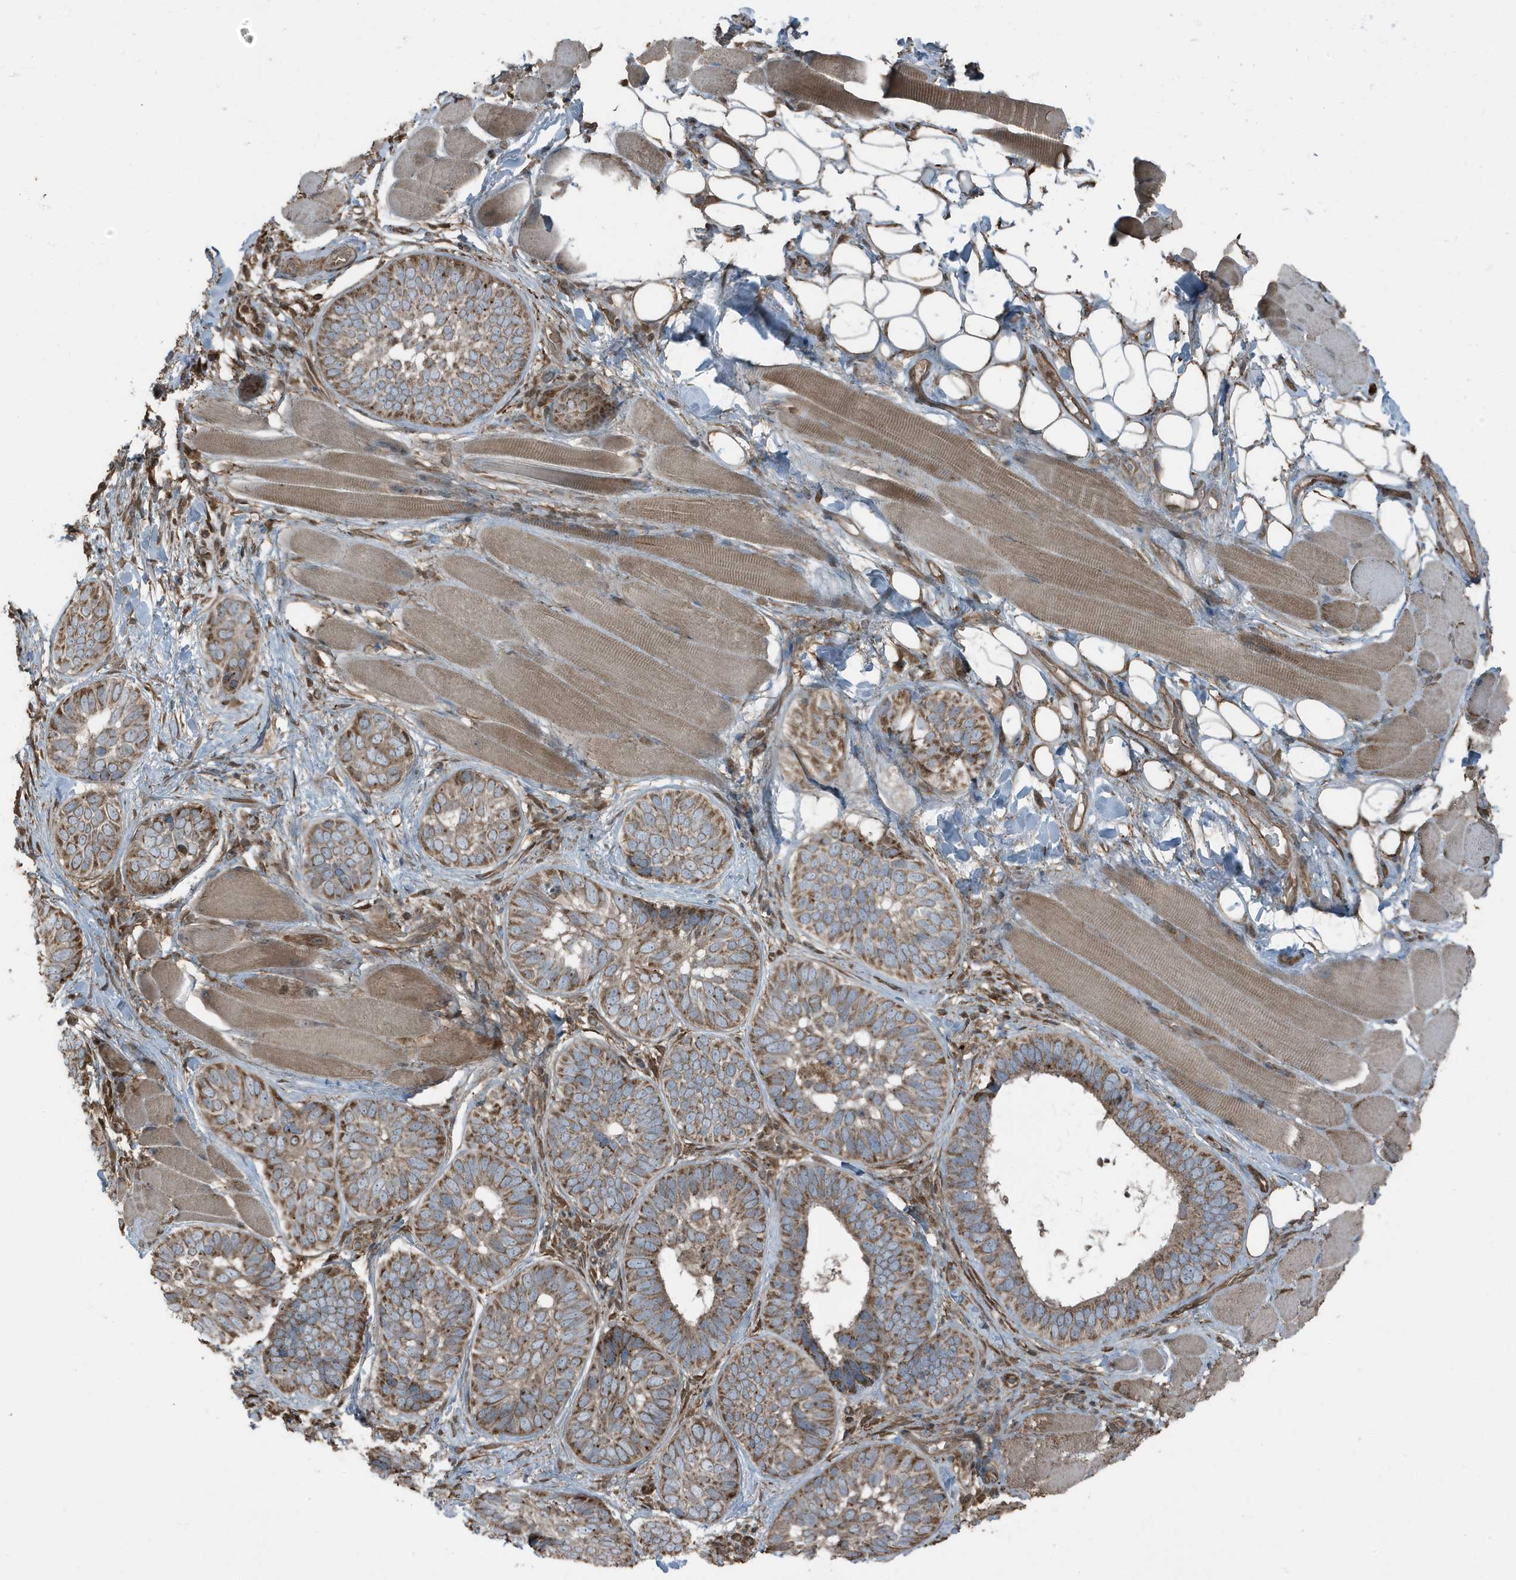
{"staining": {"intensity": "moderate", "quantity": ">75%", "location": "cytoplasmic/membranous"}, "tissue": "skin cancer", "cell_type": "Tumor cells", "image_type": "cancer", "snomed": [{"axis": "morphology", "description": "Basal cell carcinoma"}, {"axis": "topography", "description": "Skin"}], "caption": "IHC (DAB) staining of skin cancer shows moderate cytoplasmic/membranous protein expression in about >75% of tumor cells.", "gene": "AZI2", "patient": {"sex": "male", "age": 62}}